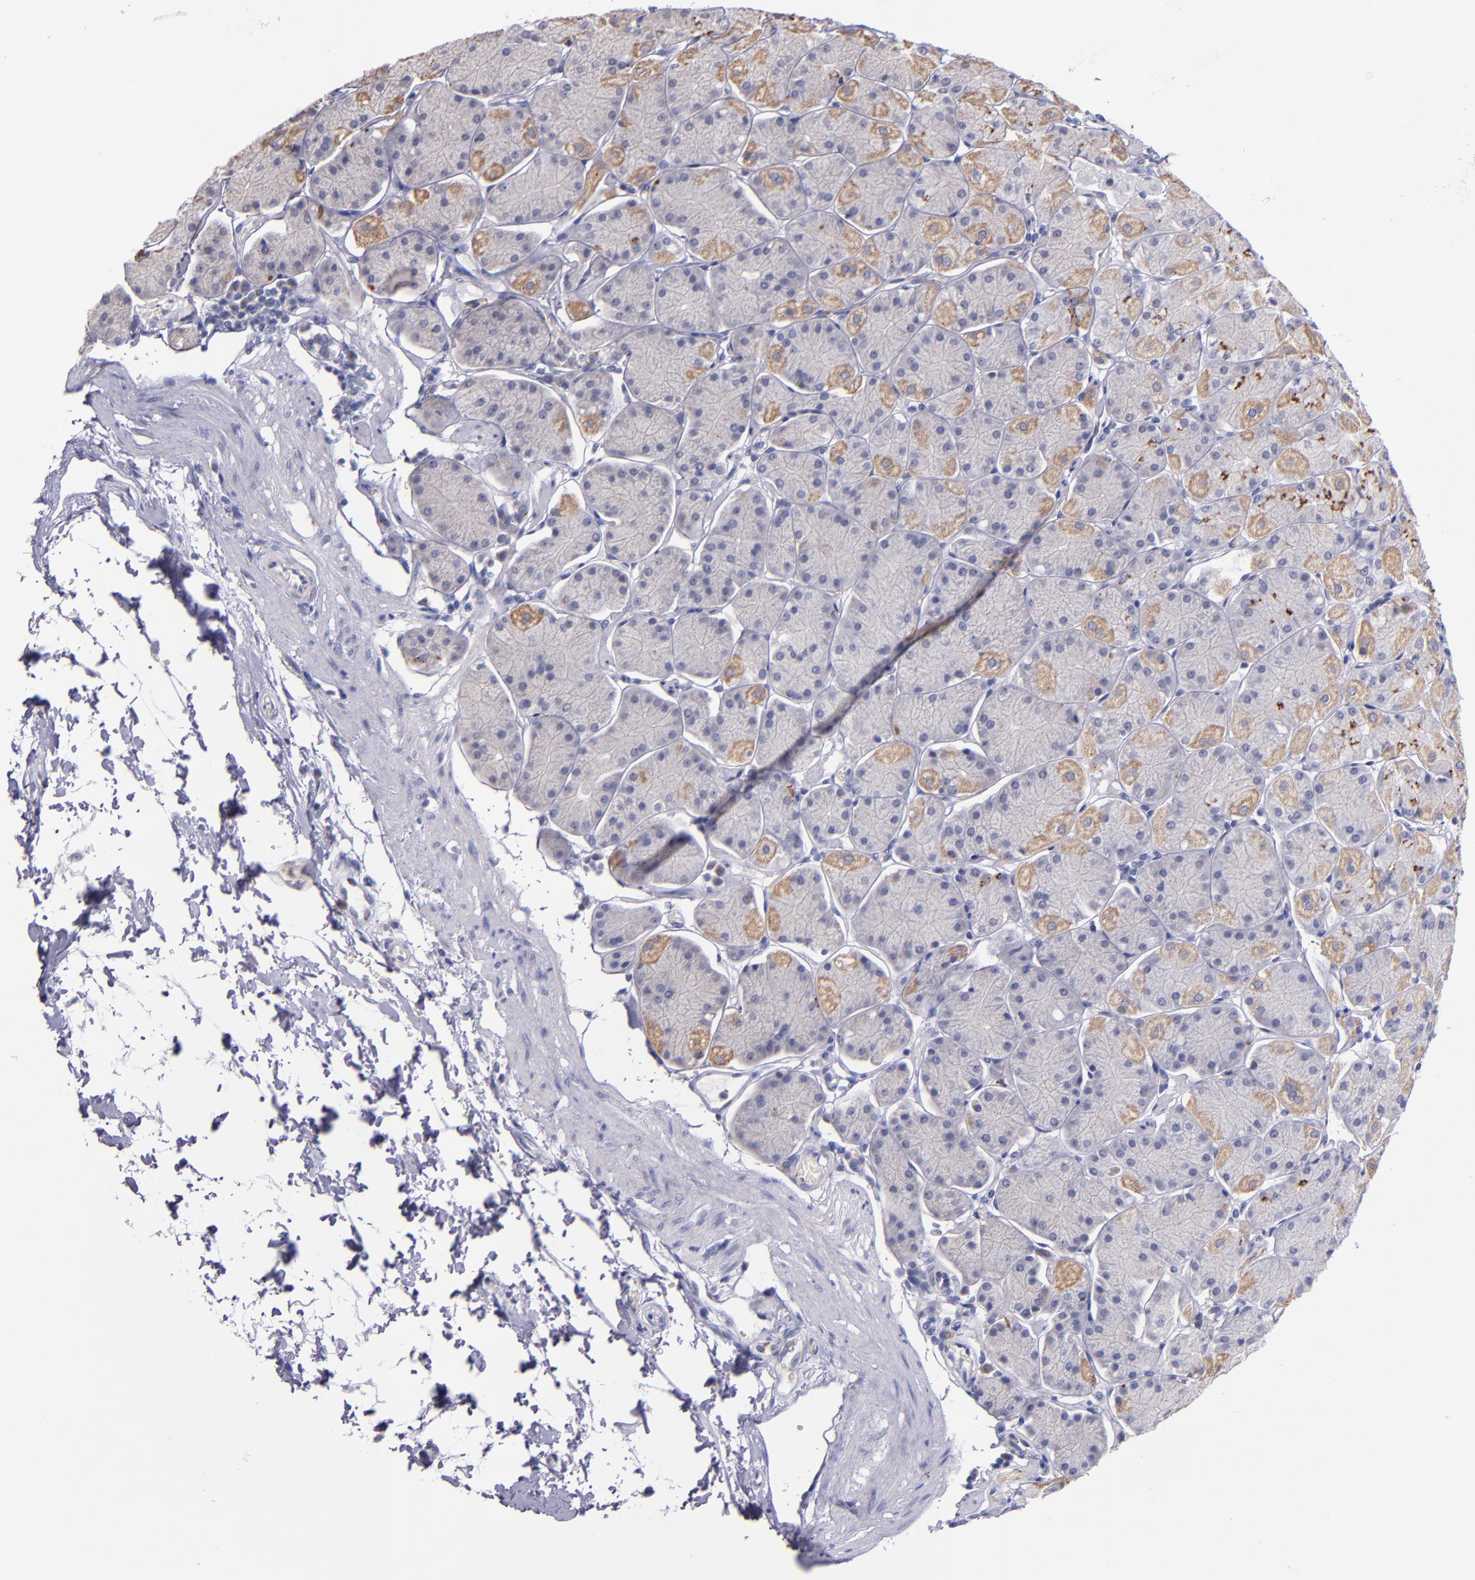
{"staining": {"intensity": "strong", "quantity": "25%-75%", "location": "cytoplasmic/membranous"}, "tissue": "stomach", "cell_type": "Glandular cells", "image_type": "normal", "snomed": [{"axis": "morphology", "description": "Normal tissue, NOS"}, {"axis": "topography", "description": "Stomach, upper"}, {"axis": "topography", "description": "Stomach"}], "caption": "Immunohistochemistry micrograph of benign stomach: stomach stained using immunohistochemistry shows high levels of strong protein expression localized specifically in the cytoplasmic/membranous of glandular cells, appearing as a cytoplasmic/membranous brown color.", "gene": "RAB41", "patient": {"sex": "male", "age": 76}}